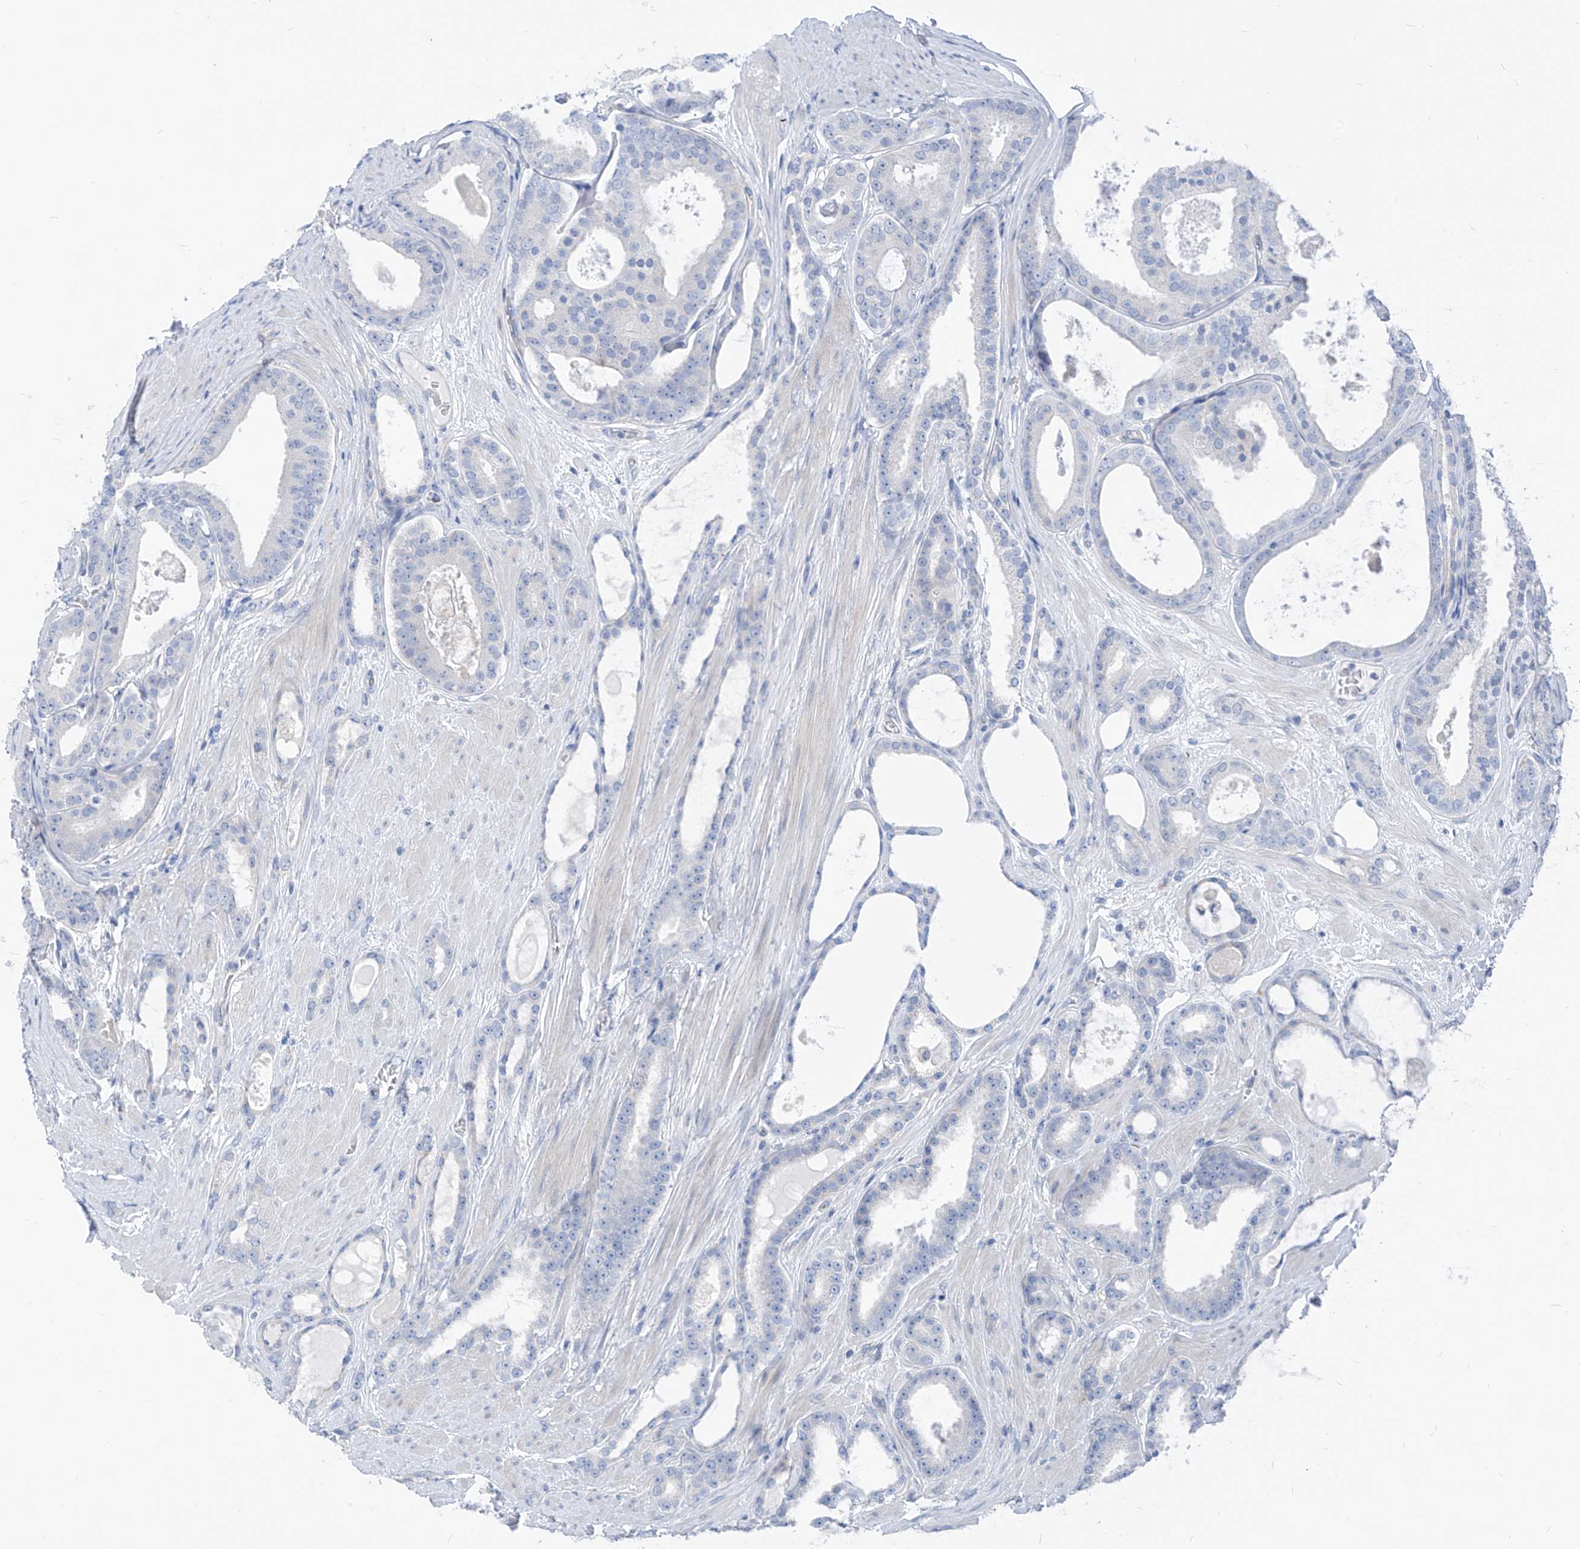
{"staining": {"intensity": "negative", "quantity": "none", "location": "none"}, "tissue": "prostate cancer", "cell_type": "Tumor cells", "image_type": "cancer", "snomed": [{"axis": "morphology", "description": "Adenocarcinoma, High grade"}, {"axis": "topography", "description": "Prostate"}], "caption": "Immunohistochemistry (IHC) image of neoplastic tissue: human prostate cancer (high-grade adenocarcinoma) stained with DAB displays no significant protein staining in tumor cells.", "gene": "LDAH", "patient": {"sex": "male", "age": 60}}